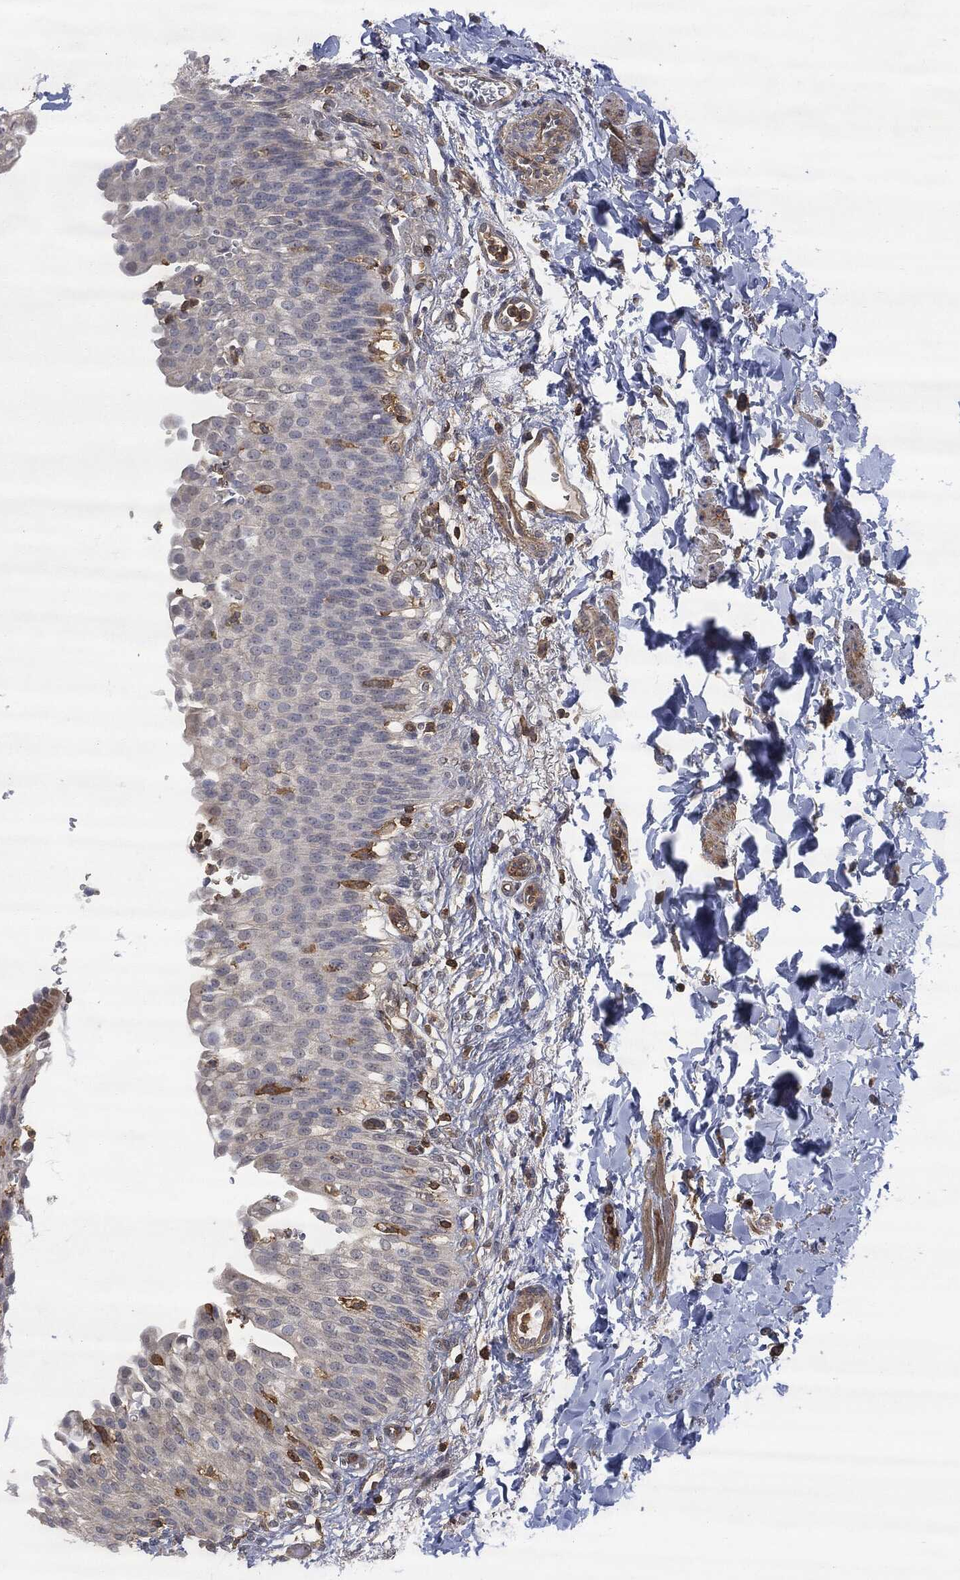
{"staining": {"intensity": "moderate", "quantity": "<25%", "location": "cytoplasmic/membranous"}, "tissue": "urinary bladder", "cell_type": "Urothelial cells", "image_type": "normal", "snomed": [{"axis": "morphology", "description": "Normal tissue, NOS"}, {"axis": "topography", "description": "Urinary bladder"}], "caption": "Immunohistochemical staining of unremarkable human urinary bladder displays moderate cytoplasmic/membranous protein positivity in approximately <25% of urothelial cells. (DAB IHC, brown staining for protein, blue staining for nuclei).", "gene": "PSMB10", "patient": {"sex": "female", "age": 60}}